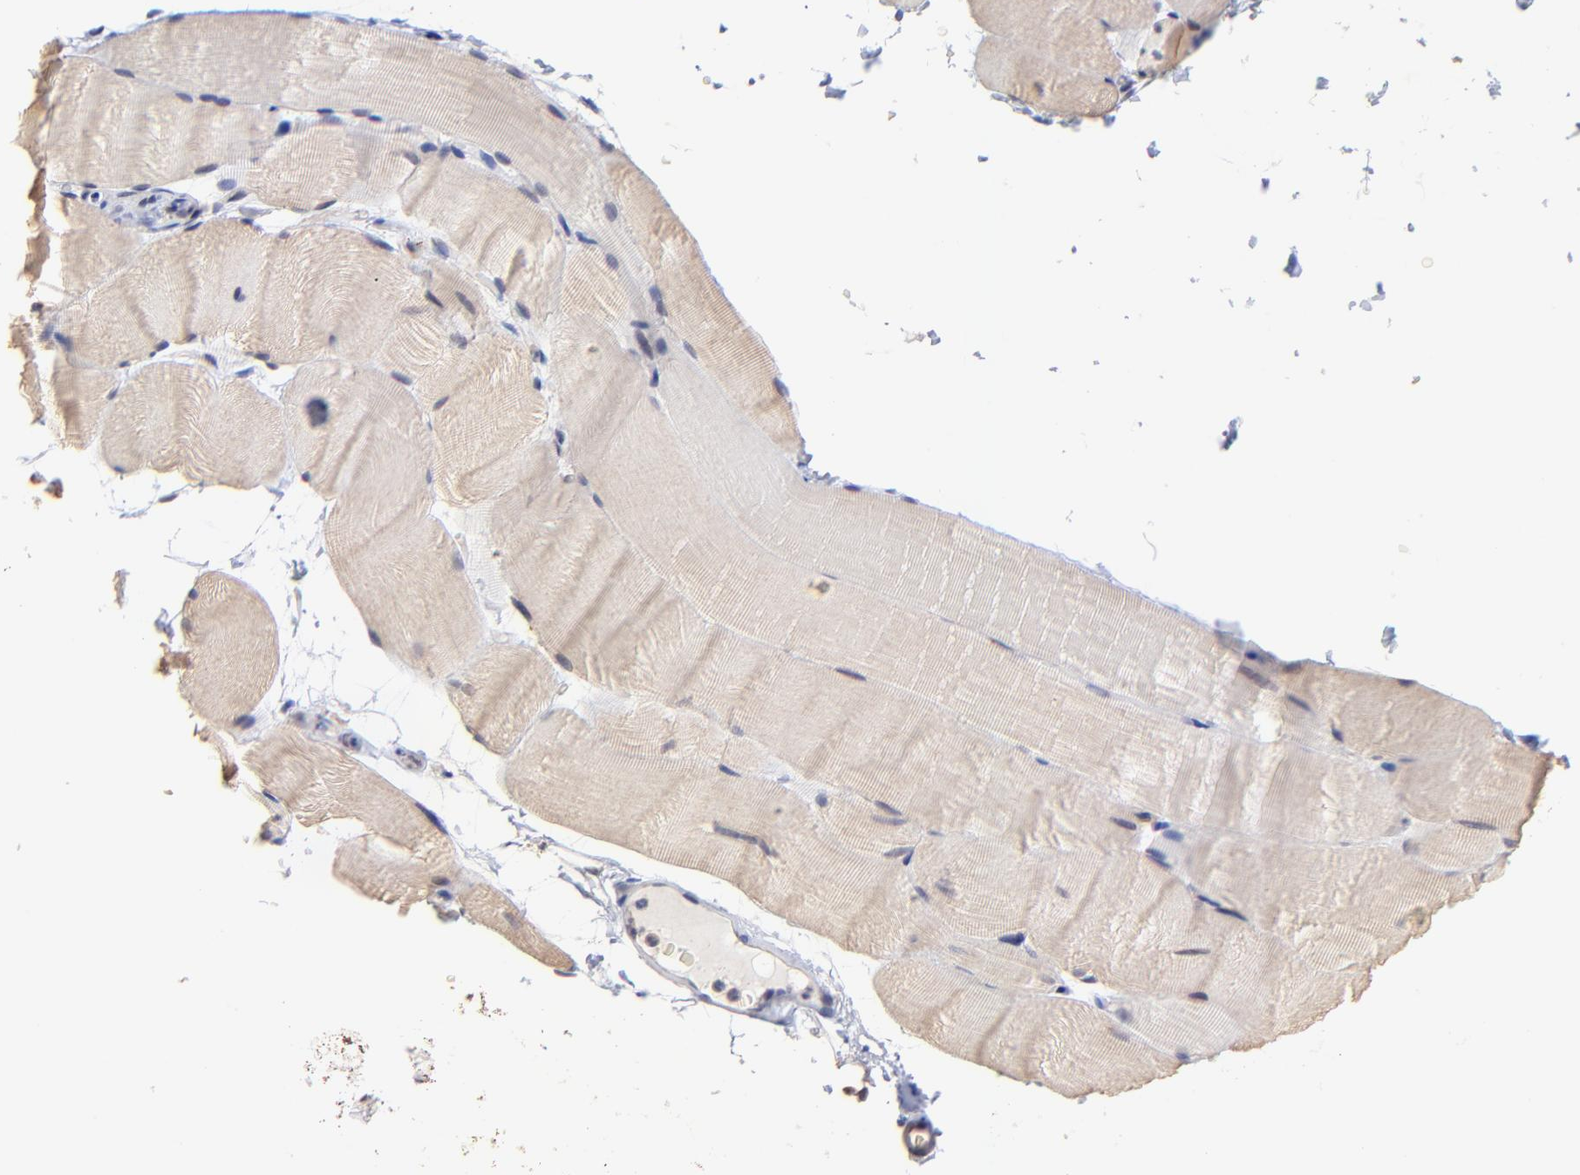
{"staining": {"intensity": "weak", "quantity": ">75%", "location": "cytoplasmic/membranous"}, "tissue": "skeletal muscle", "cell_type": "Myocytes", "image_type": "normal", "snomed": [{"axis": "morphology", "description": "Normal tissue, NOS"}, {"axis": "topography", "description": "Skeletal muscle"}, {"axis": "topography", "description": "Parathyroid gland"}], "caption": "Human skeletal muscle stained with a brown dye shows weak cytoplasmic/membranous positive positivity in approximately >75% of myocytes.", "gene": "ZNF747", "patient": {"sex": "female", "age": 37}}